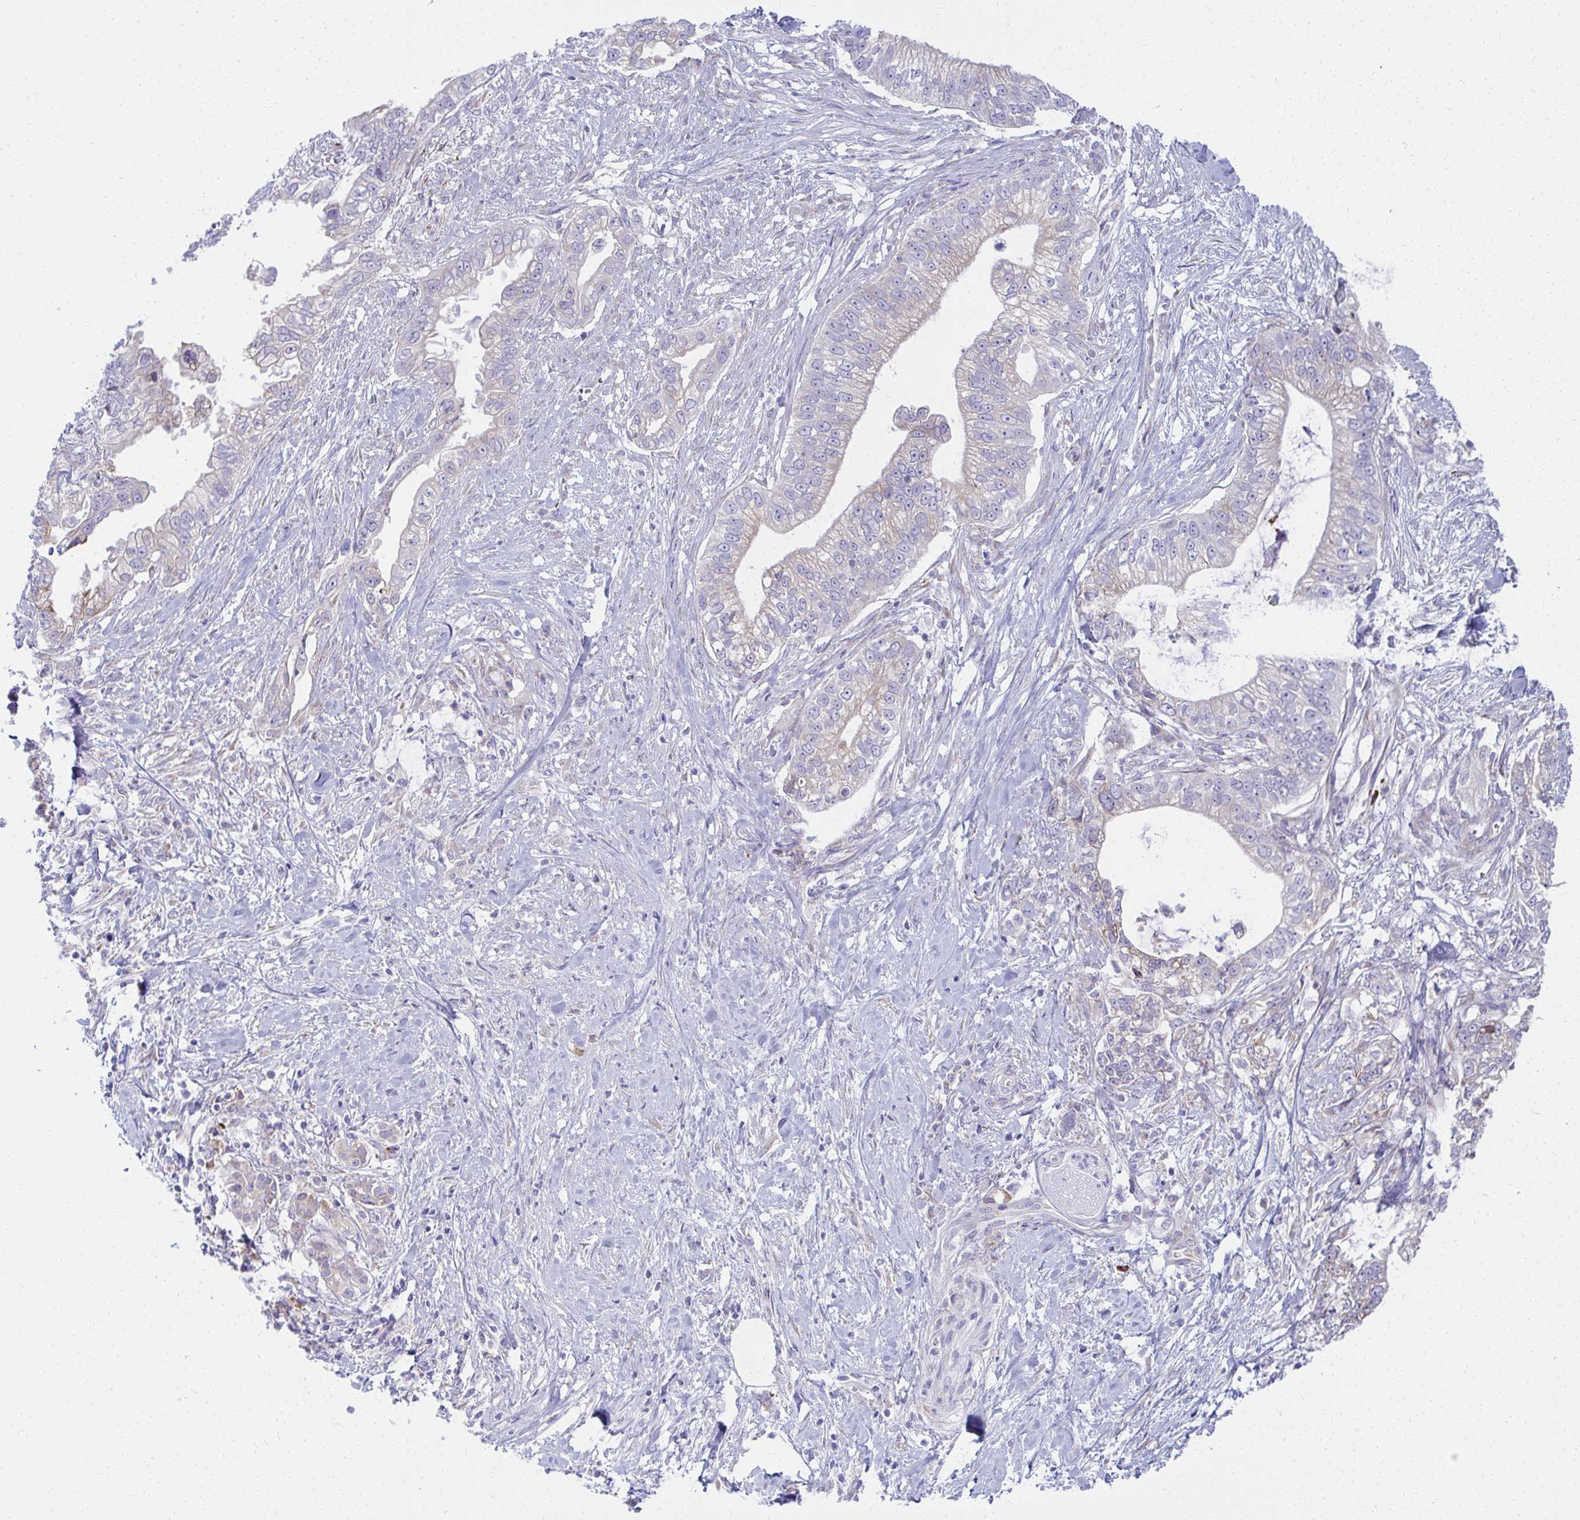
{"staining": {"intensity": "negative", "quantity": "none", "location": "none"}, "tissue": "pancreatic cancer", "cell_type": "Tumor cells", "image_type": "cancer", "snomed": [{"axis": "morphology", "description": "Adenocarcinoma, NOS"}, {"axis": "topography", "description": "Pancreas"}], "caption": "This is a image of IHC staining of pancreatic adenocarcinoma, which shows no expression in tumor cells. (Stains: DAB (3,3'-diaminobenzidine) IHC with hematoxylin counter stain, Microscopy: brightfield microscopy at high magnification).", "gene": "FASLG", "patient": {"sex": "male", "age": 70}}